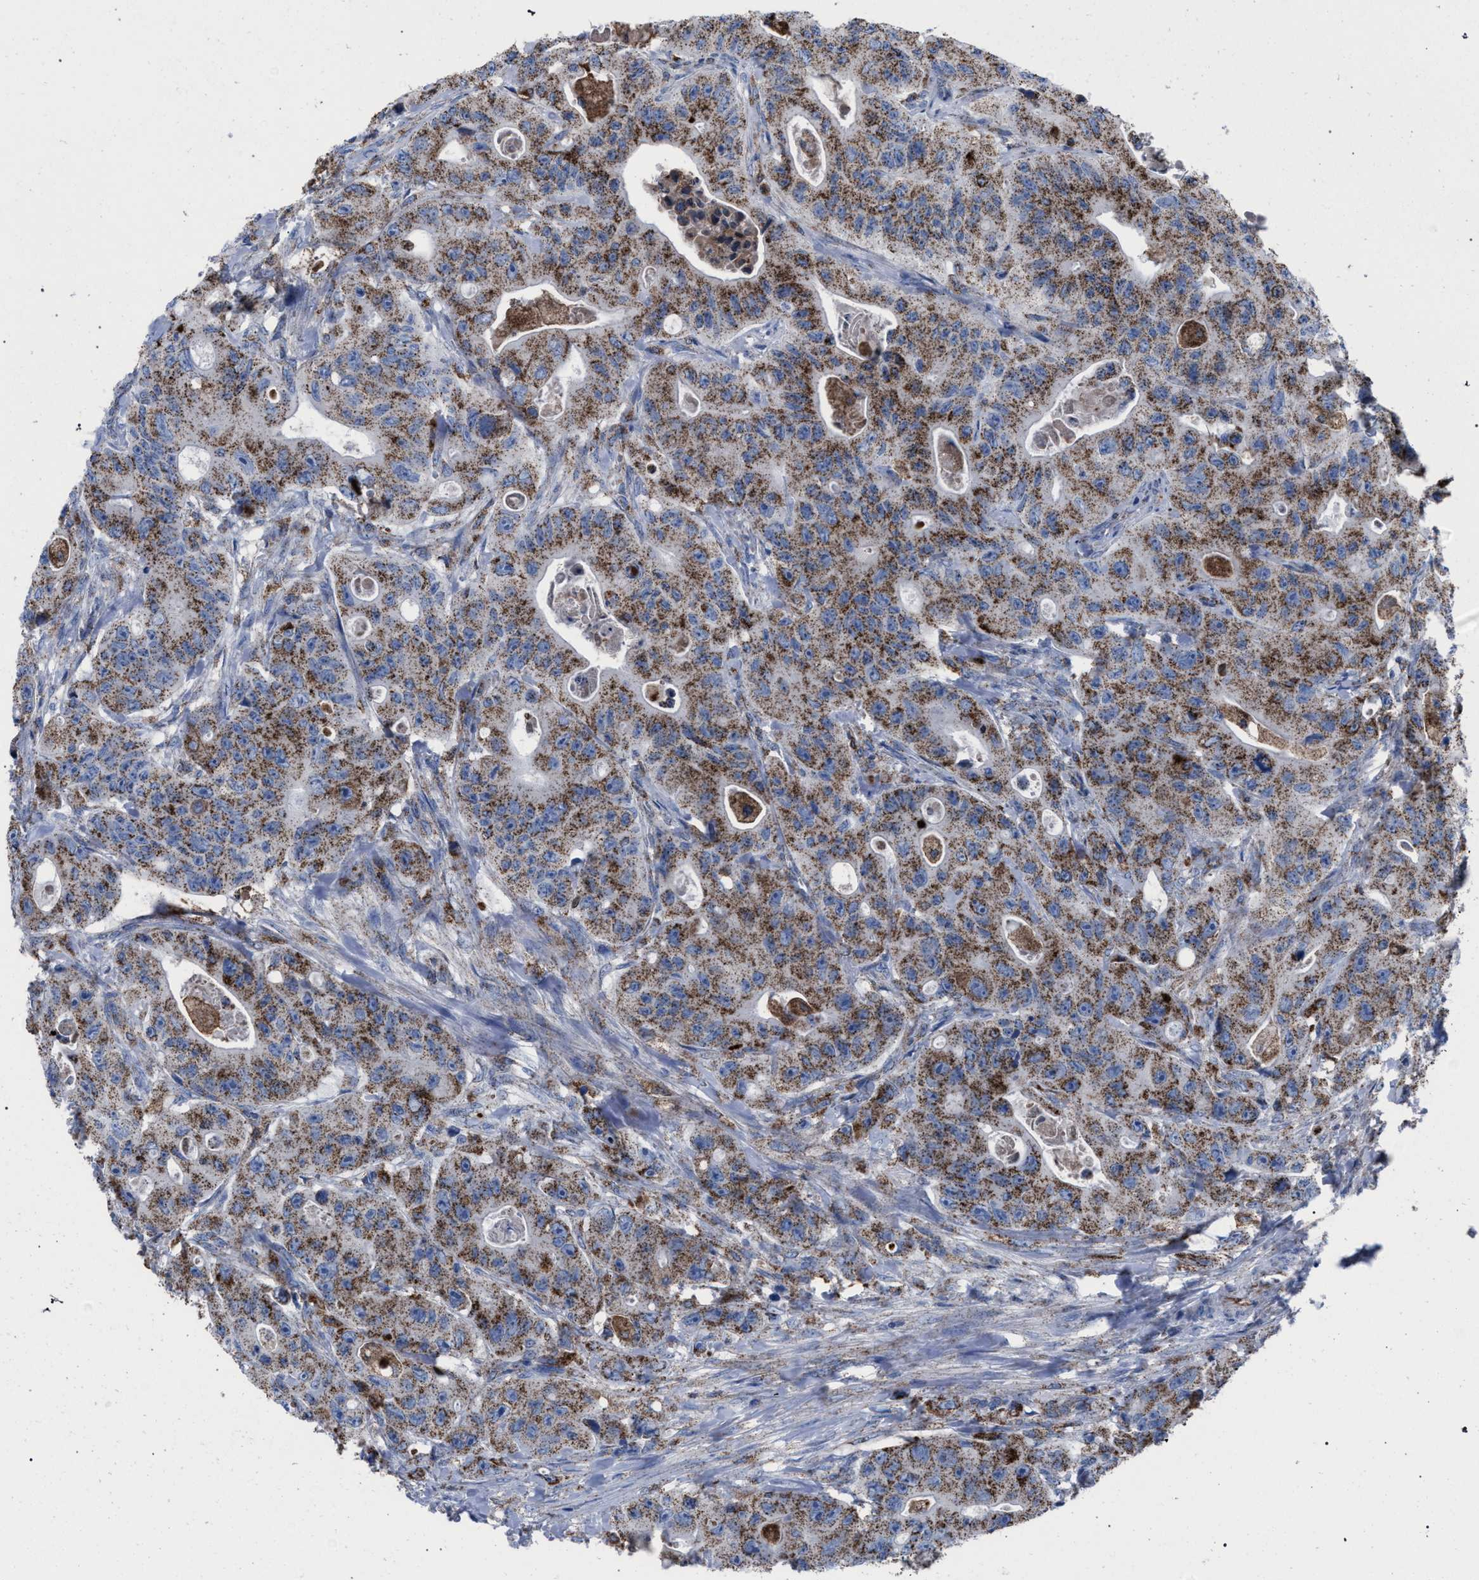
{"staining": {"intensity": "moderate", "quantity": ">75%", "location": "cytoplasmic/membranous"}, "tissue": "colorectal cancer", "cell_type": "Tumor cells", "image_type": "cancer", "snomed": [{"axis": "morphology", "description": "Adenocarcinoma, NOS"}, {"axis": "topography", "description": "Colon"}], "caption": "The image exhibits immunohistochemical staining of colorectal adenocarcinoma. There is moderate cytoplasmic/membranous positivity is identified in approximately >75% of tumor cells. (IHC, brightfield microscopy, high magnification).", "gene": "HSD17B4", "patient": {"sex": "female", "age": 46}}